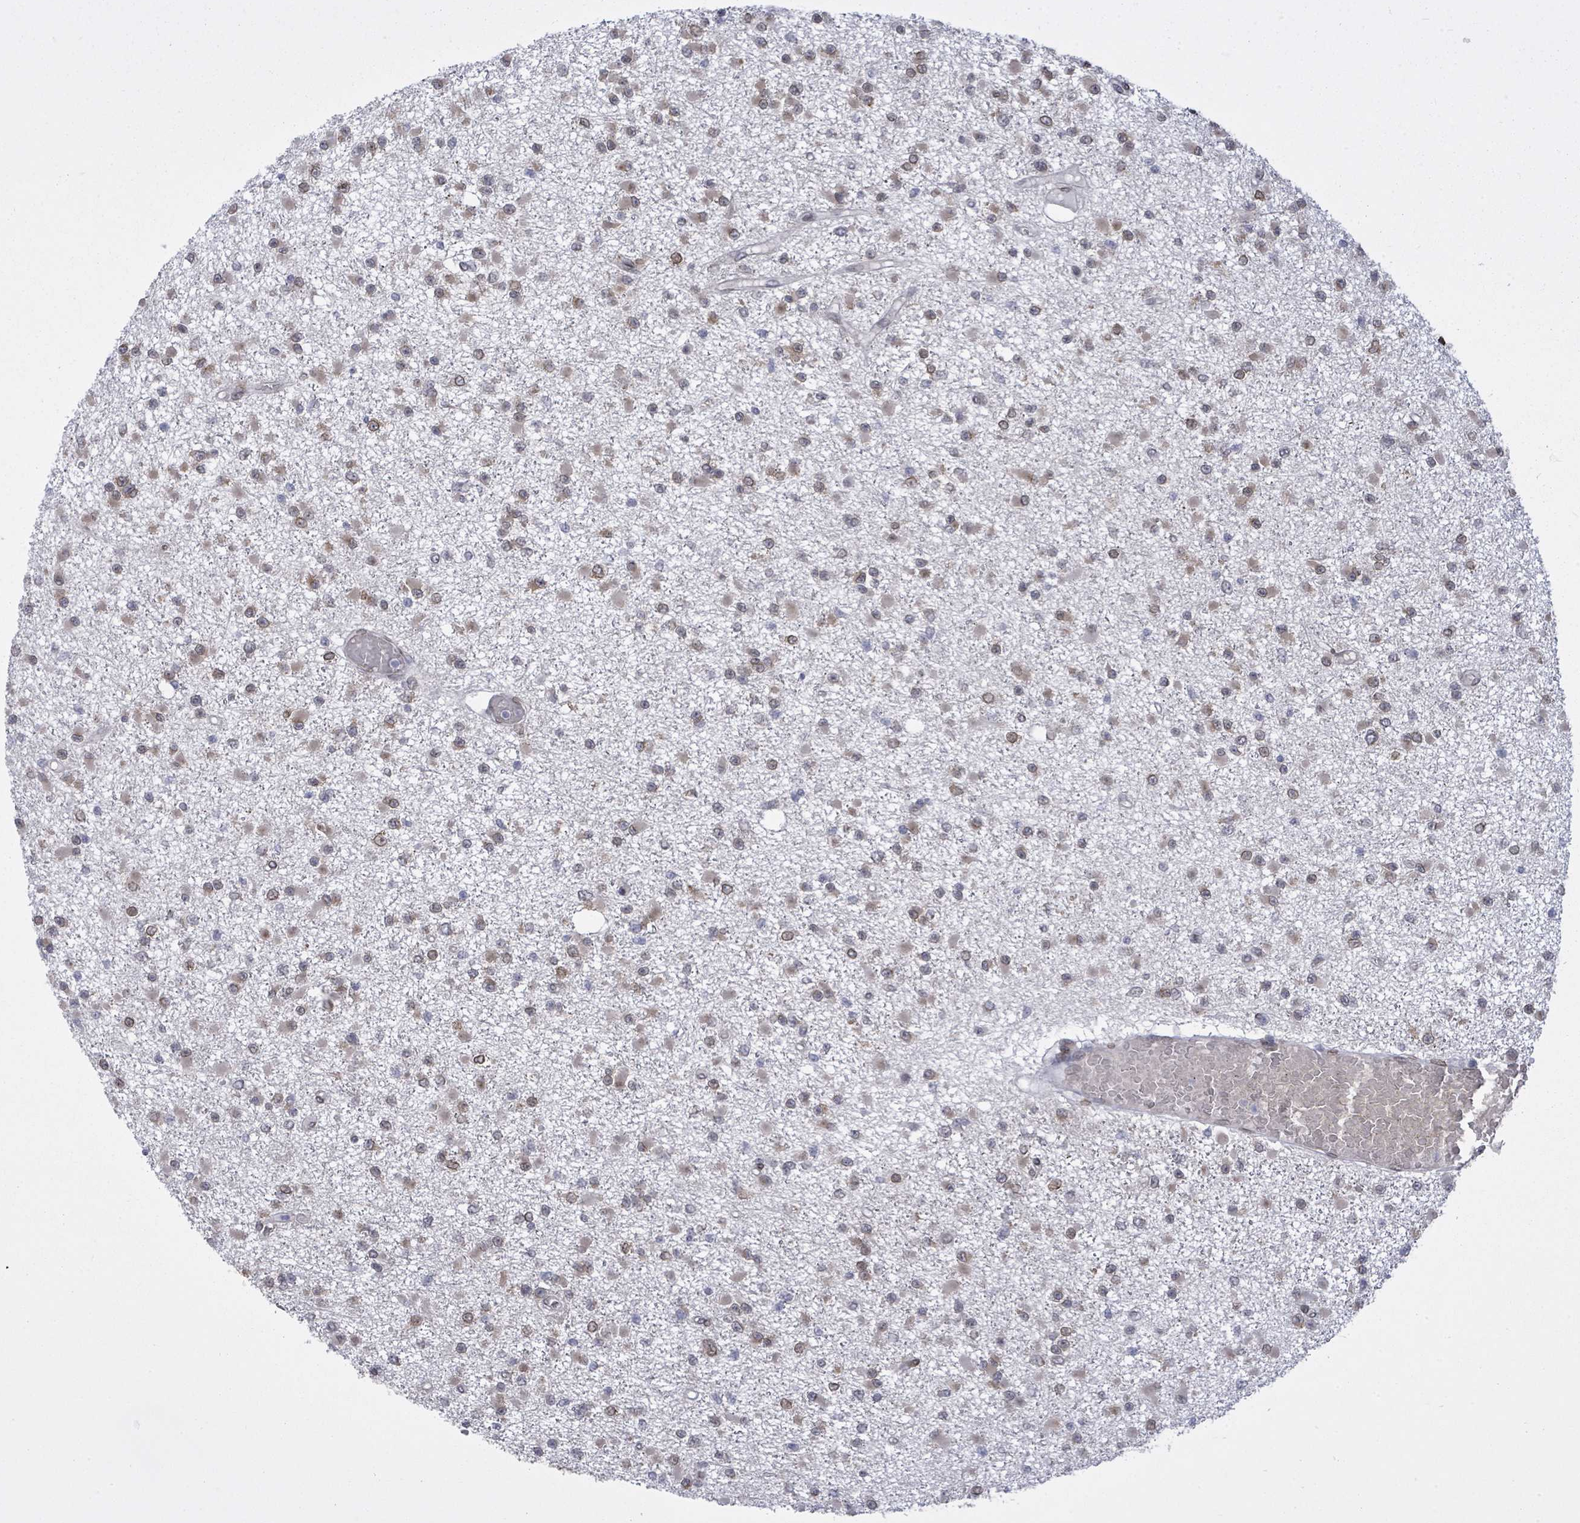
{"staining": {"intensity": "weak", "quantity": "25%-75%", "location": "cytoplasmic/membranous,nuclear"}, "tissue": "glioma", "cell_type": "Tumor cells", "image_type": "cancer", "snomed": [{"axis": "morphology", "description": "Glioma, malignant, Low grade"}, {"axis": "topography", "description": "Brain"}], "caption": "Low-grade glioma (malignant) stained with DAB (3,3'-diaminobenzidine) IHC demonstrates low levels of weak cytoplasmic/membranous and nuclear expression in about 25%-75% of tumor cells. The staining is performed using DAB brown chromogen to label protein expression. The nuclei are counter-stained blue using hematoxylin.", "gene": "ARFGAP1", "patient": {"sex": "female", "age": 22}}